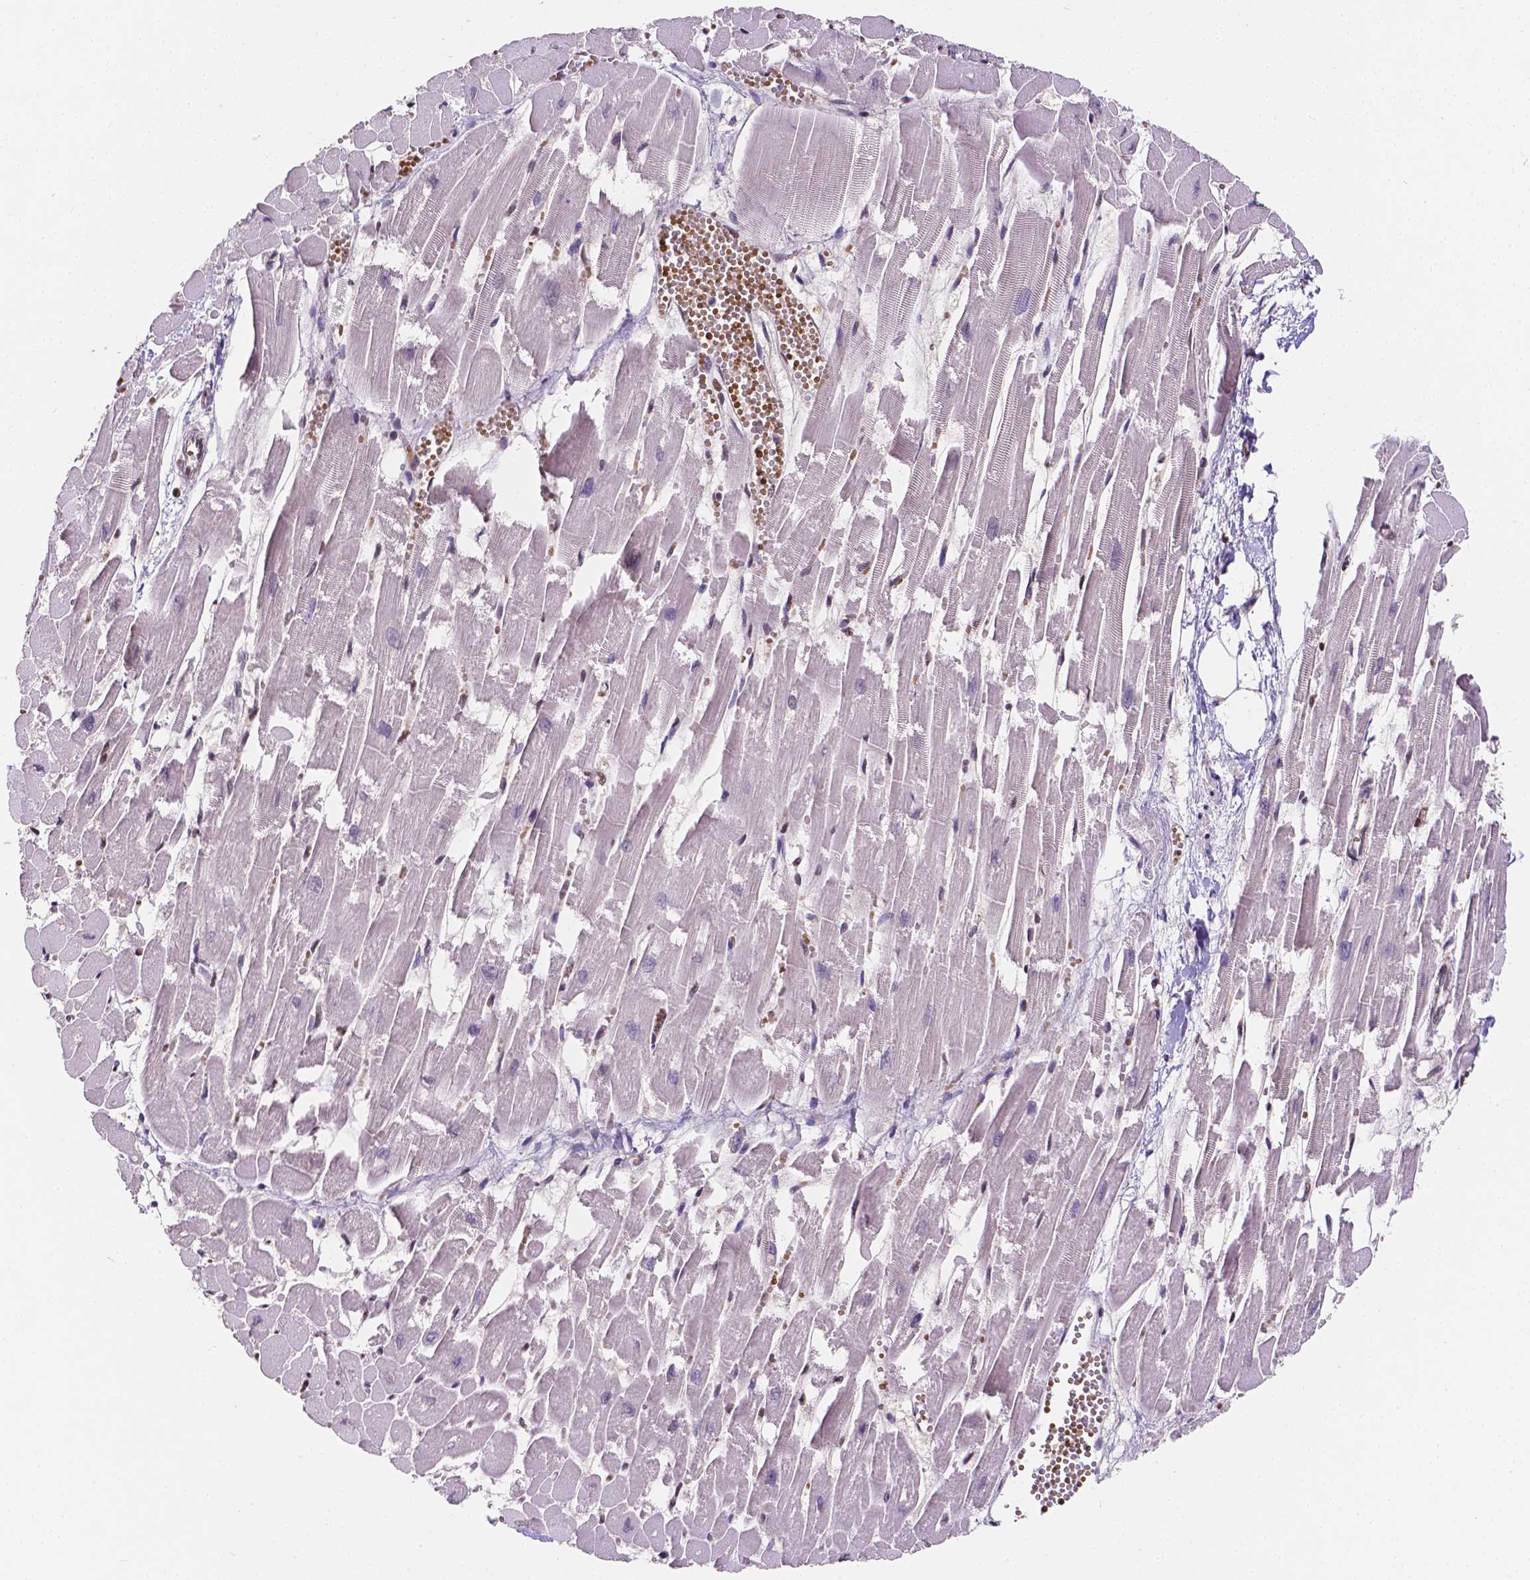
{"staining": {"intensity": "strong", "quantity": "<25%", "location": "nuclear"}, "tissue": "heart muscle", "cell_type": "Cardiomyocytes", "image_type": "normal", "snomed": [{"axis": "morphology", "description": "Normal tissue, NOS"}, {"axis": "topography", "description": "Heart"}], "caption": "Immunohistochemical staining of benign heart muscle shows medium levels of strong nuclear expression in about <25% of cardiomyocytes. (DAB = brown stain, brightfield microscopy at high magnification).", "gene": "MEF2C", "patient": {"sex": "female", "age": 52}}